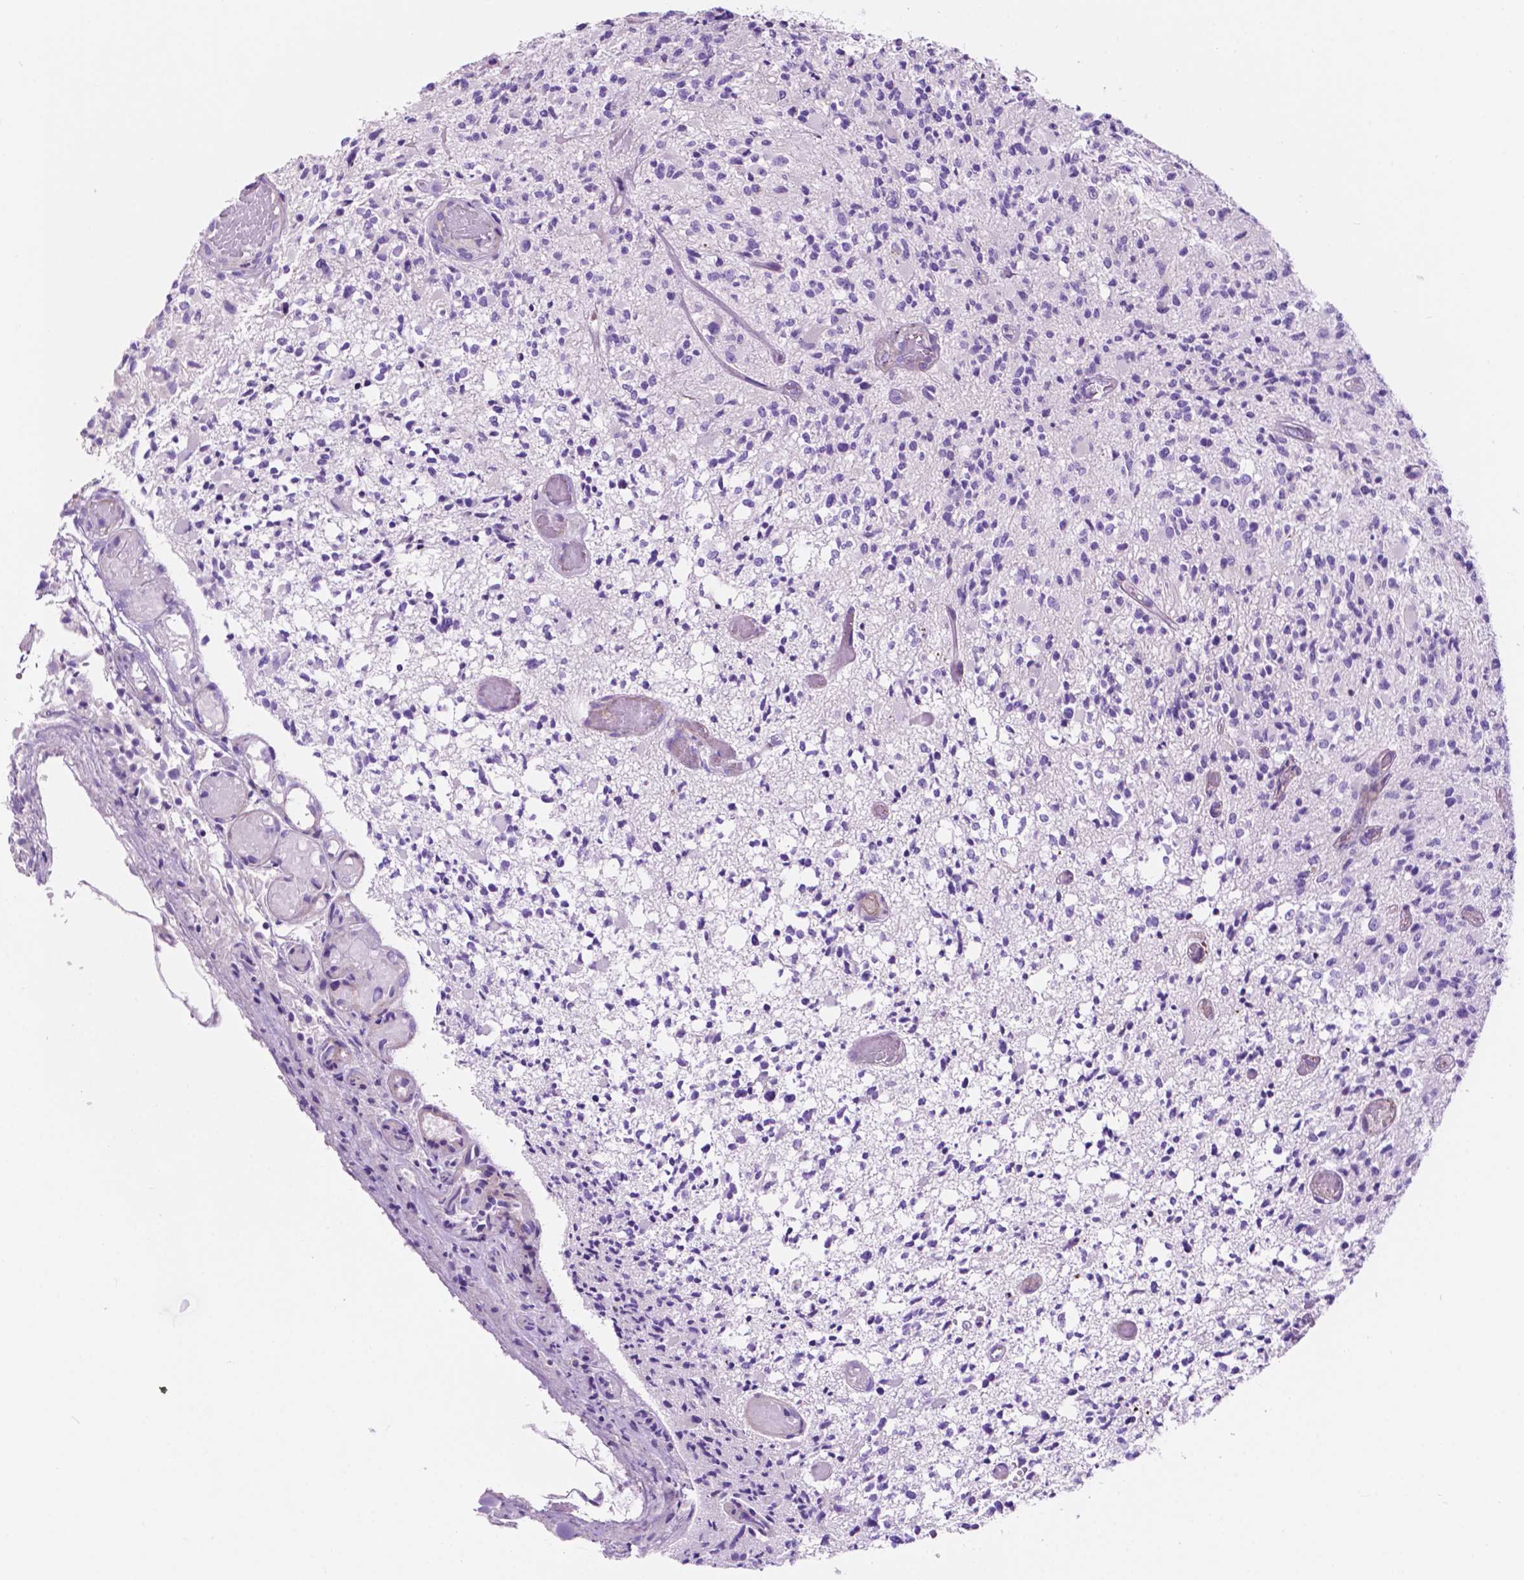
{"staining": {"intensity": "negative", "quantity": "none", "location": "none"}, "tissue": "glioma", "cell_type": "Tumor cells", "image_type": "cancer", "snomed": [{"axis": "morphology", "description": "Glioma, malignant, High grade"}, {"axis": "topography", "description": "Brain"}], "caption": "Immunohistochemistry of high-grade glioma (malignant) exhibits no expression in tumor cells.", "gene": "IGFN1", "patient": {"sex": "female", "age": 63}}